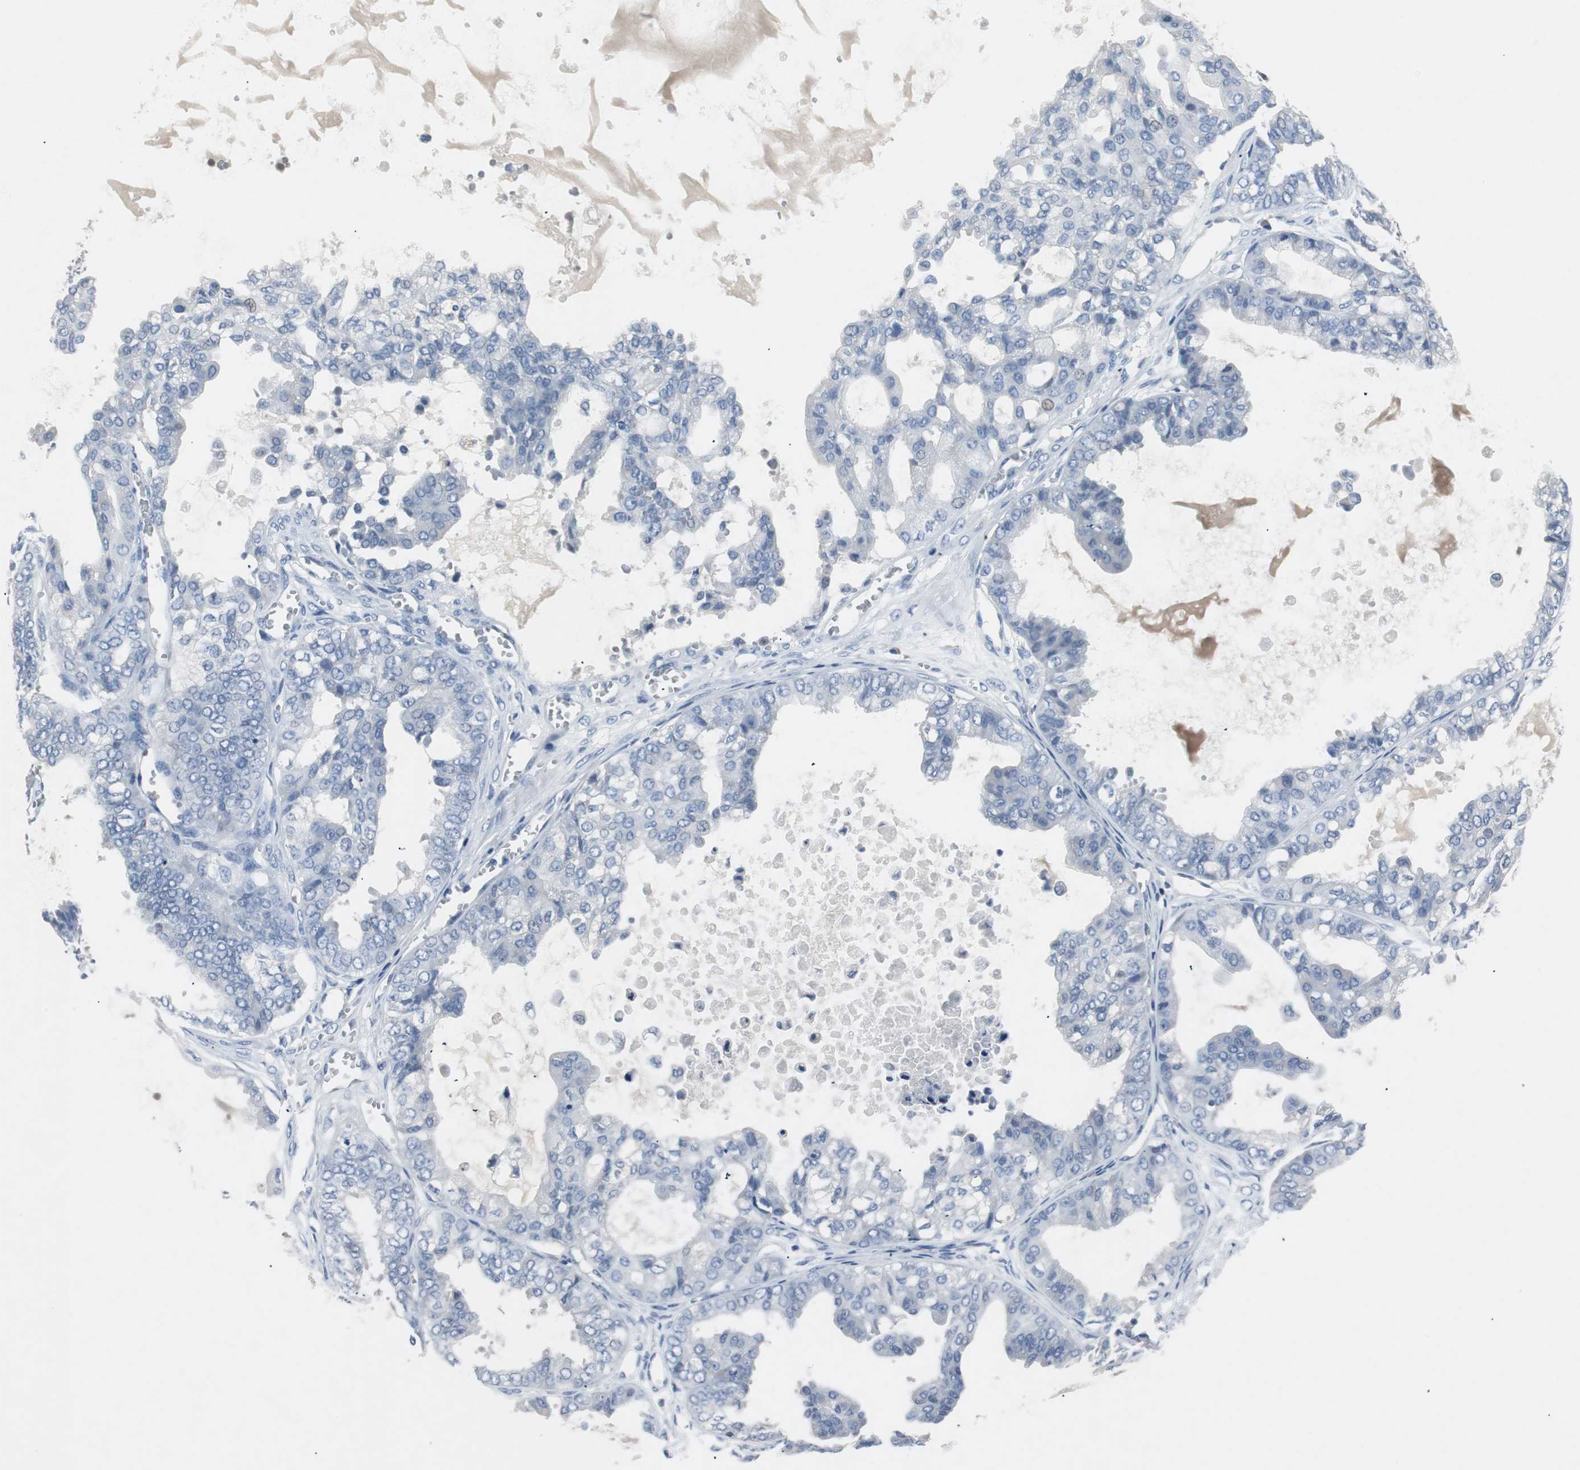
{"staining": {"intensity": "negative", "quantity": "none", "location": "none"}, "tissue": "ovarian cancer", "cell_type": "Tumor cells", "image_type": "cancer", "snomed": [{"axis": "morphology", "description": "Carcinoma, NOS"}, {"axis": "morphology", "description": "Carcinoma, endometroid"}, {"axis": "topography", "description": "Ovary"}], "caption": "Ovarian cancer (endometroid carcinoma) stained for a protein using immunohistochemistry (IHC) displays no staining tumor cells.", "gene": "LRP2", "patient": {"sex": "female", "age": 50}}